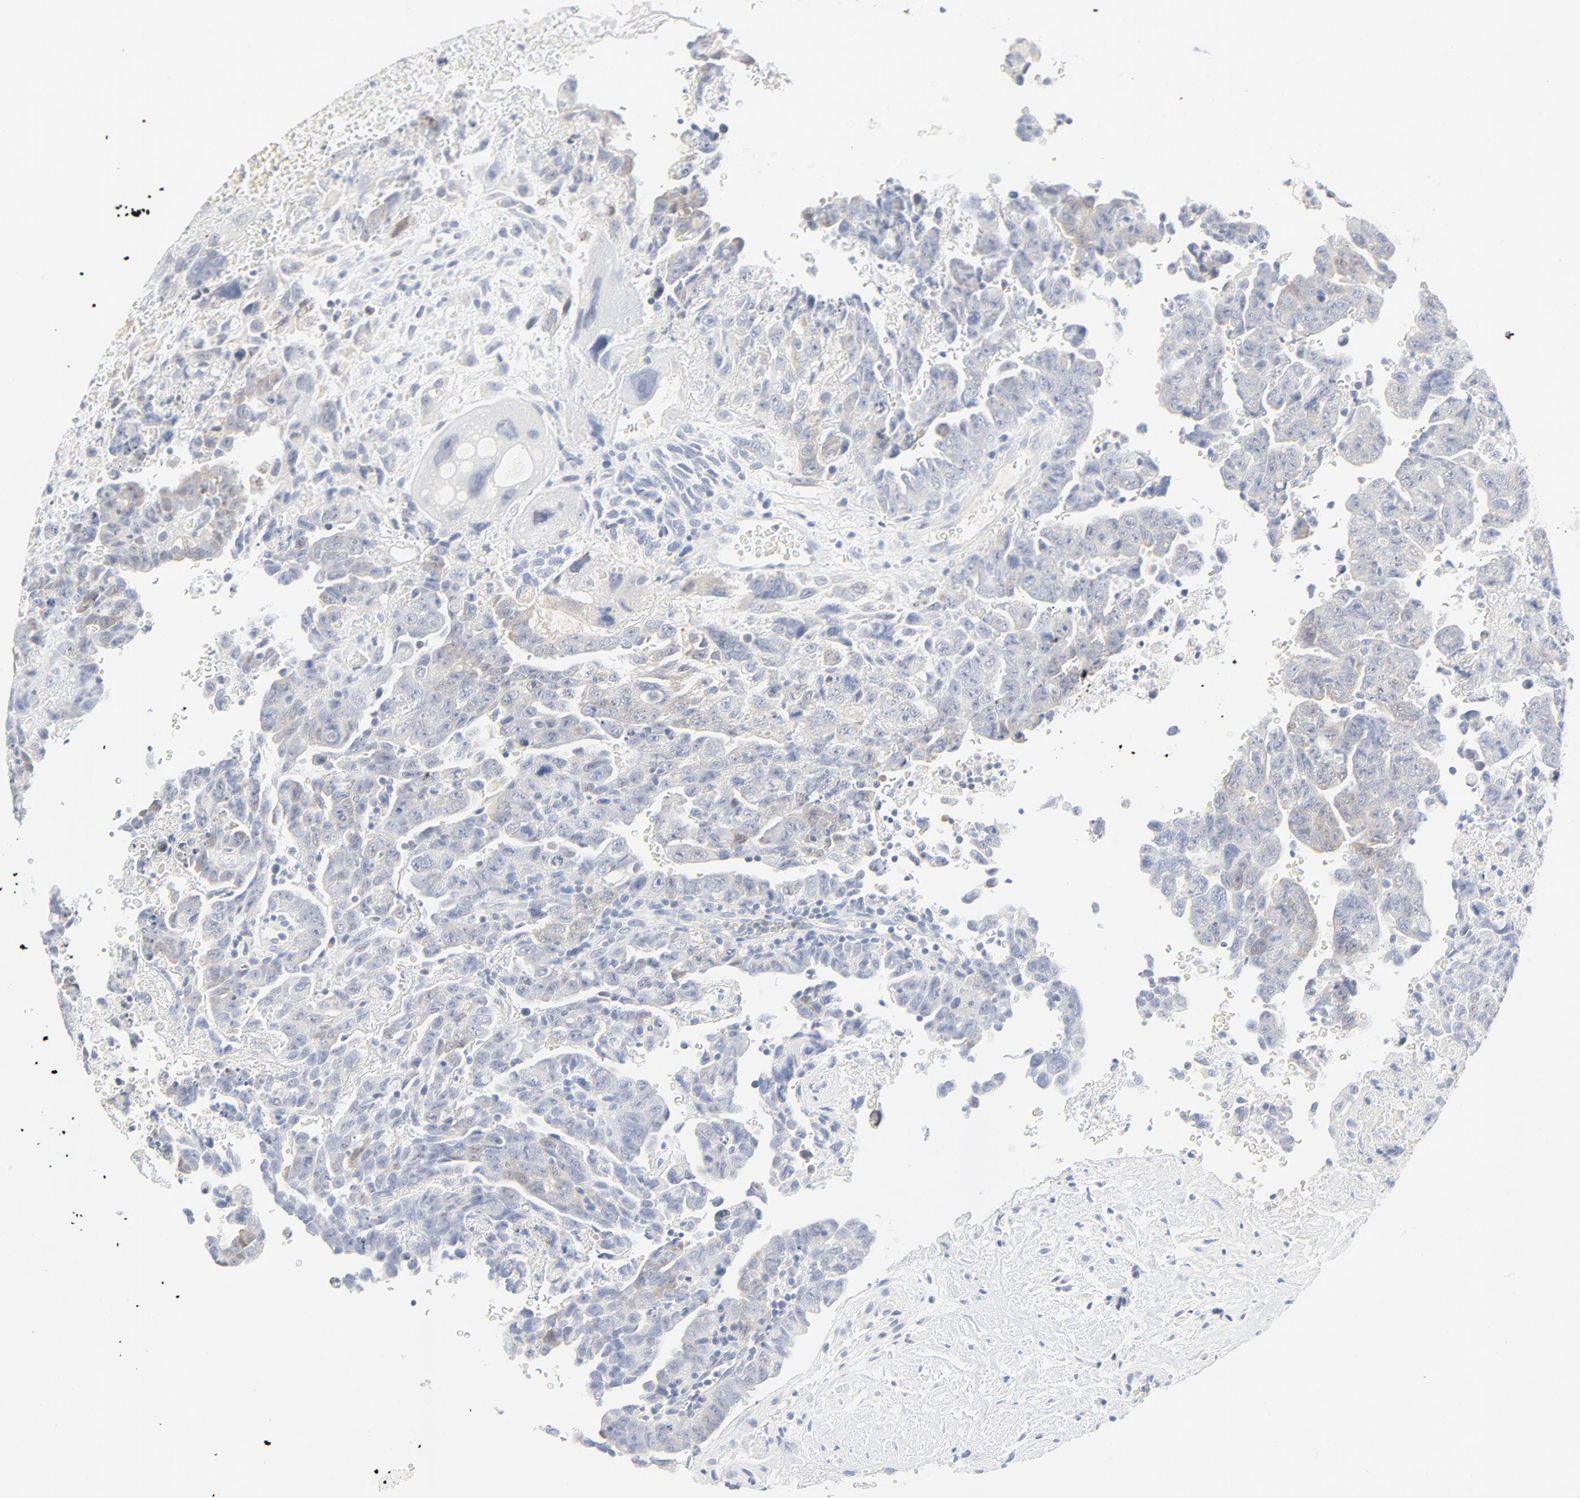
{"staining": {"intensity": "weak", "quantity": "<25%", "location": "cytoplasmic/membranous"}, "tissue": "testis cancer", "cell_type": "Tumor cells", "image_type": "cancer", "snomed": [{"axis": "morphology", "description": "Carcinoma, Embryonal, NOS"}, {"axis": "topography", "description": "Testis"}], "caption": "Tumor cells show no significant staining in testis cancer. Nuclei are stained in blue.", "gene": "PGM1", "patient": {"sex": "male", "age": 28}}